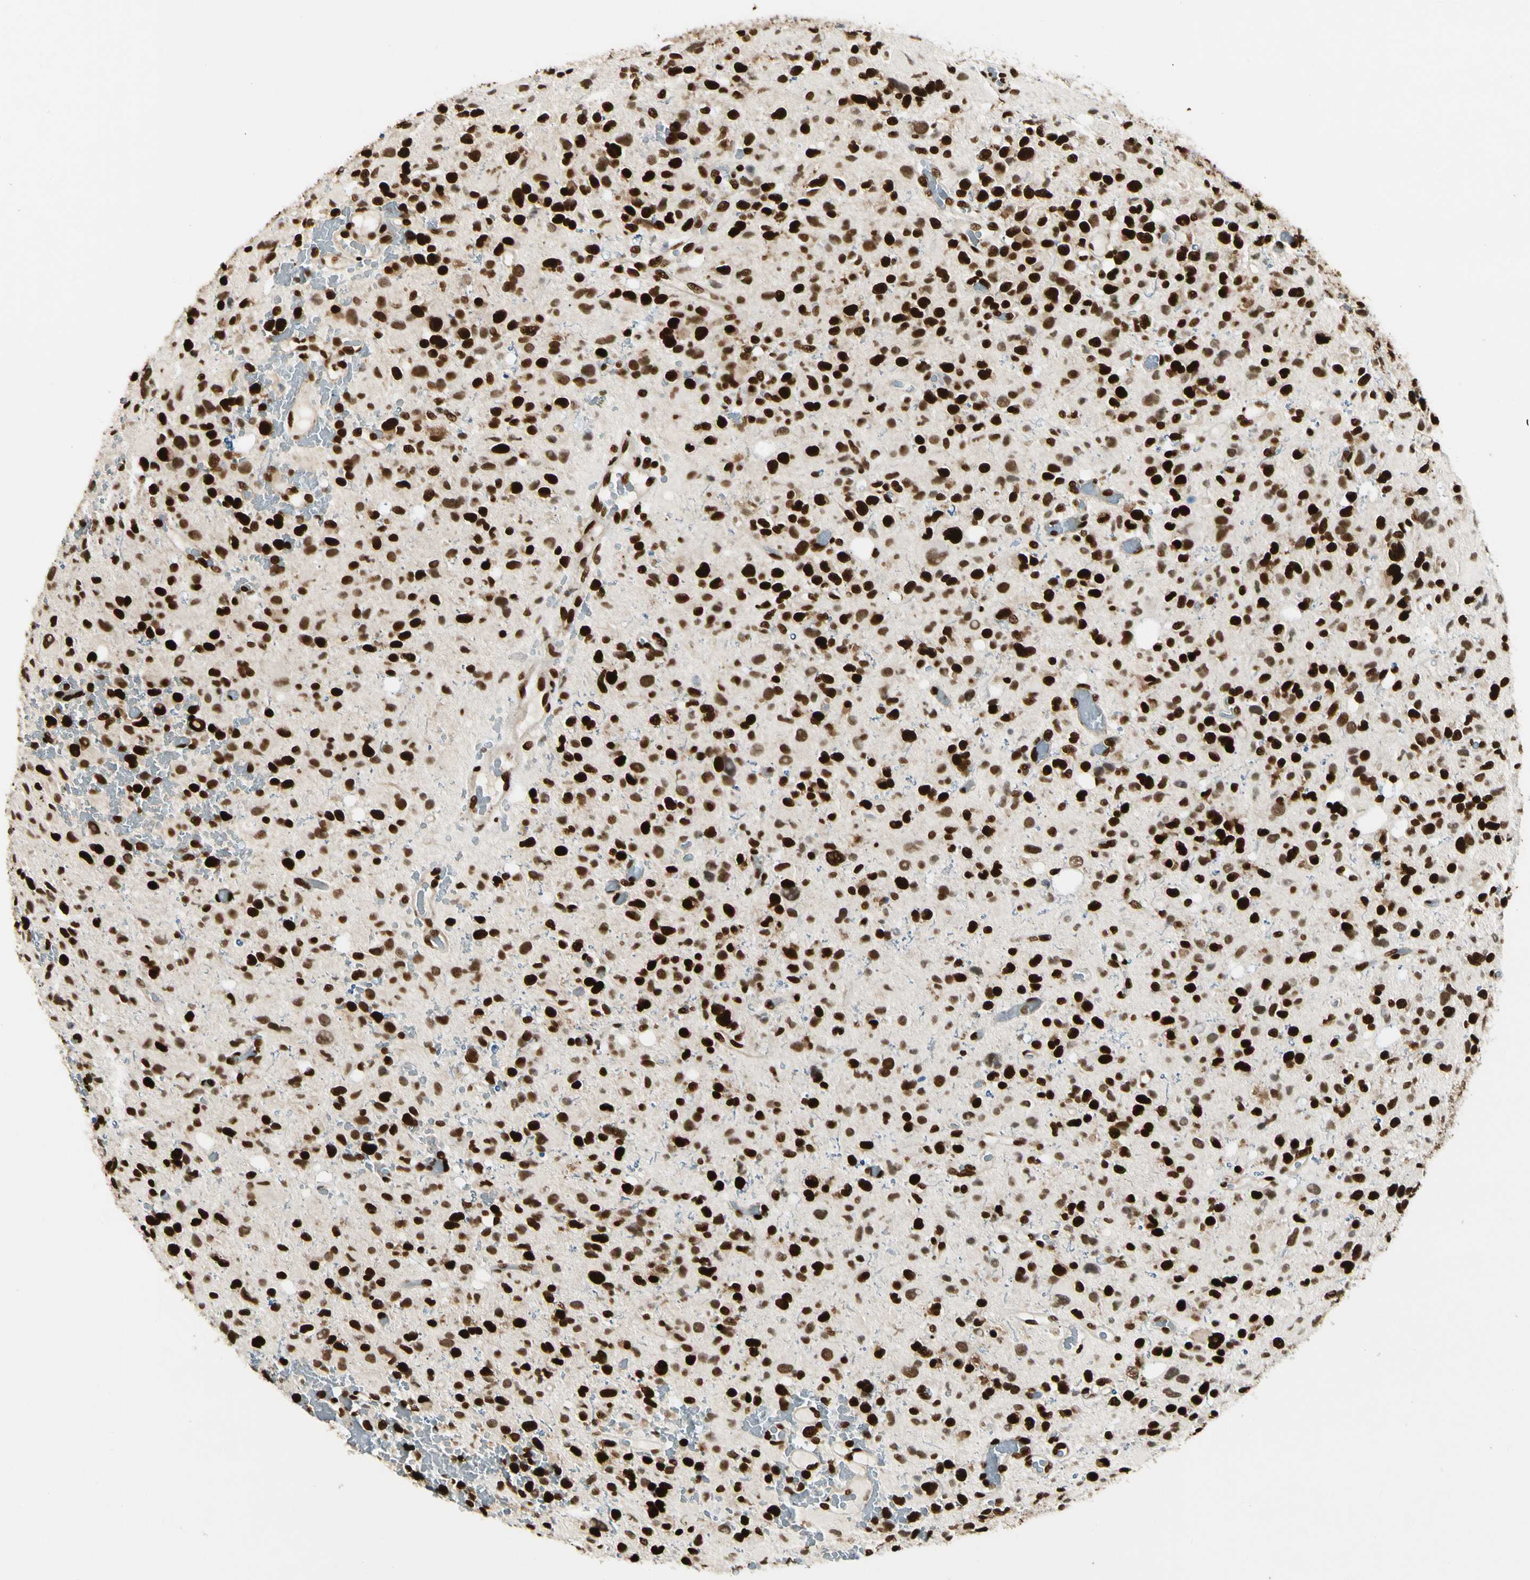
{"staining": {"intensity": "strong", "quantity": ">75%", "location": "nuclear"}, "tissue": "glioma", "cell_type": "Tumor cells", "image_type": "cancer", "snomed": [{"axis": "morphology", "description": "Glioma, malignant, High grade"}, {"axis": "topography", "description": "Brain"}], "caption": "Immunohistochemical staining of high-grade glioma (malignant) demonstrates high levels of strong nuclear positivity in approximately >75% of tumor cells.", "gene": "FUS", "patient": {"sex": "male", "age": 48}}